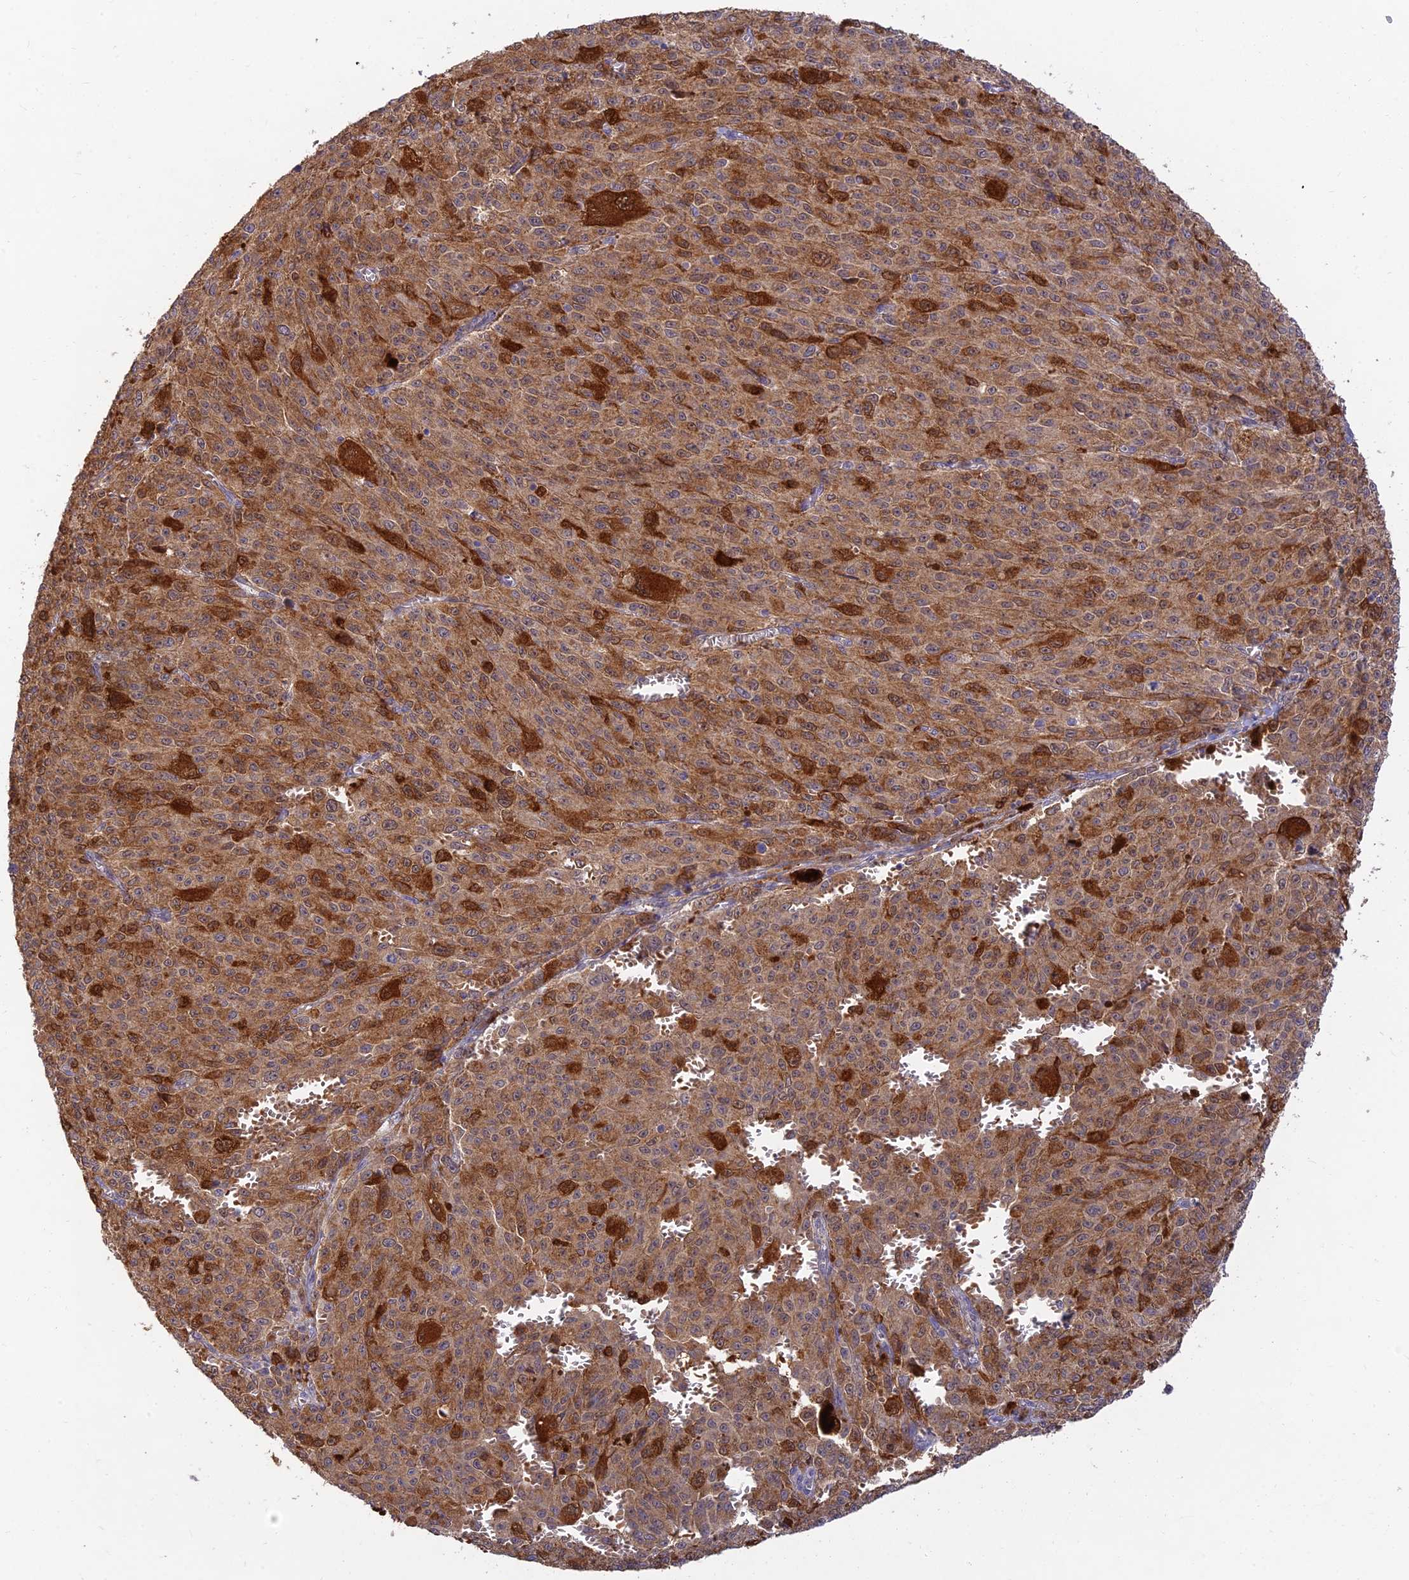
{"staining": {"intensity": "weak", "quantity": ">75%", "location": "cytoplasmic/membranous"}, "tissue": "melanoma", "cell_type": "Tumor cells", "image_type": "cancer", "snomed": [{"axis": "morphology", "description": "Malignant melanoma, NOS"}, {"axis": "topography", "description": "Skin"}], "caption": "High-magnification brightfield microscopy of malignant melanoma stained with DAB (brown) and counterstained with hematoxylin (blue). tumor cells exhibit weak cytoplasmic/membranous positivity is seen in about>75% of cells. Nuclei are stained in blue.", "gene": "ACSM5", "patient": {"sex": "female", "age": 52}}